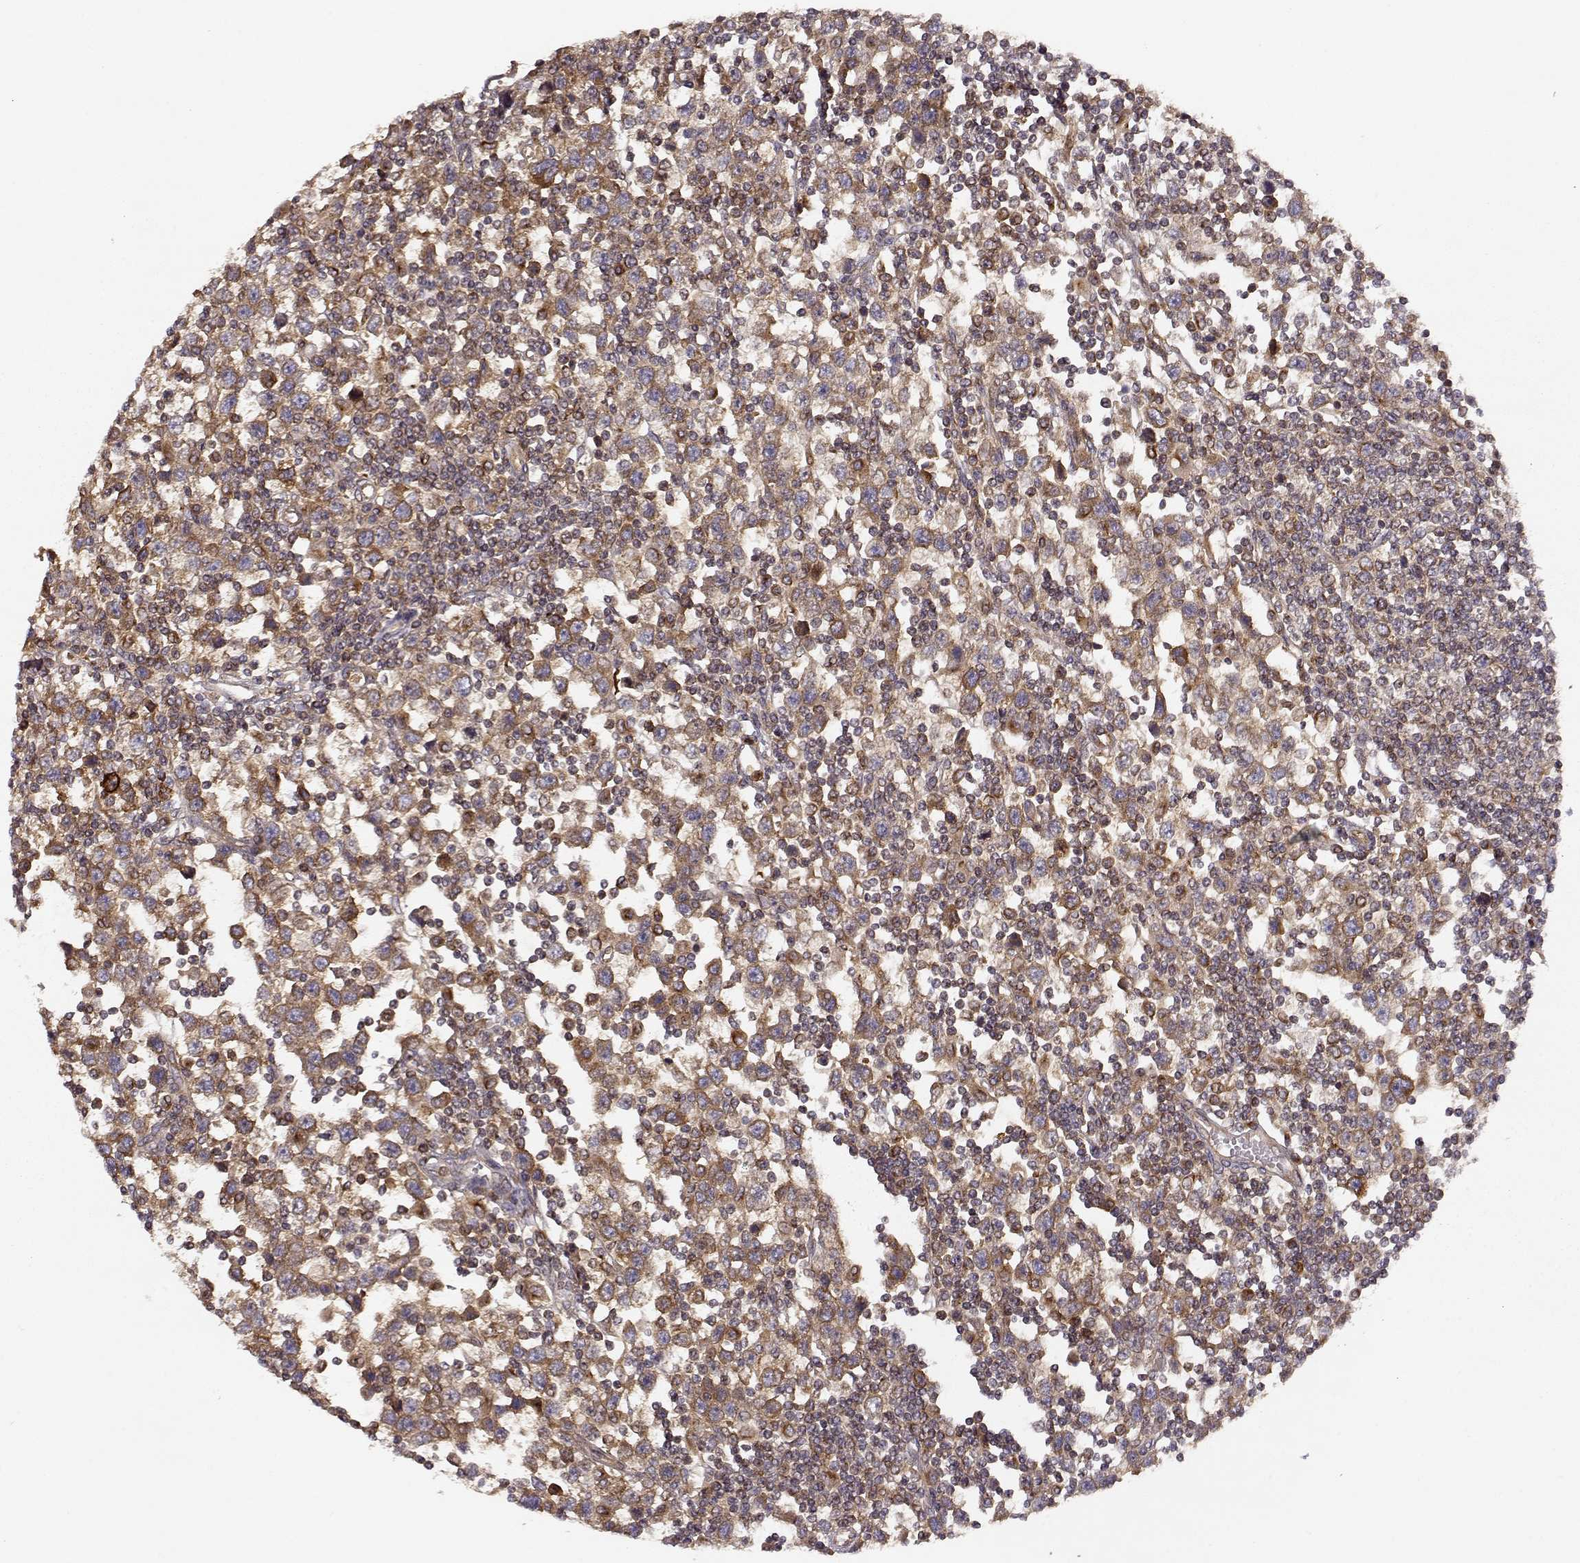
{"staining": {"intensity": "weak", "quantity": ">75%", "location": "cytoplasmic/membranous"}, "tissue": "testis cancer", "cell_type": "Tumor cells", "image_type": "cancer", "snomed": [{"axis": "morphology", "description": "Seminoma, NOS"}, {"axis": "topography", "description": "Testis"}], "caption": "Immunohistochemistry (IHC) staining of seminoma (testis), which displays low levels of weak cytoplasmic/membranous expression in about >75% of tumor cells indicating weak cytoplasmic/membranous protein staining. The staining was performed using DAB (brown) for protein detection and nuclei were counterstained in hematoxylin (blue).", "gene": "ARHGEF2", "patient": {"sex": "male", "age": 34}}